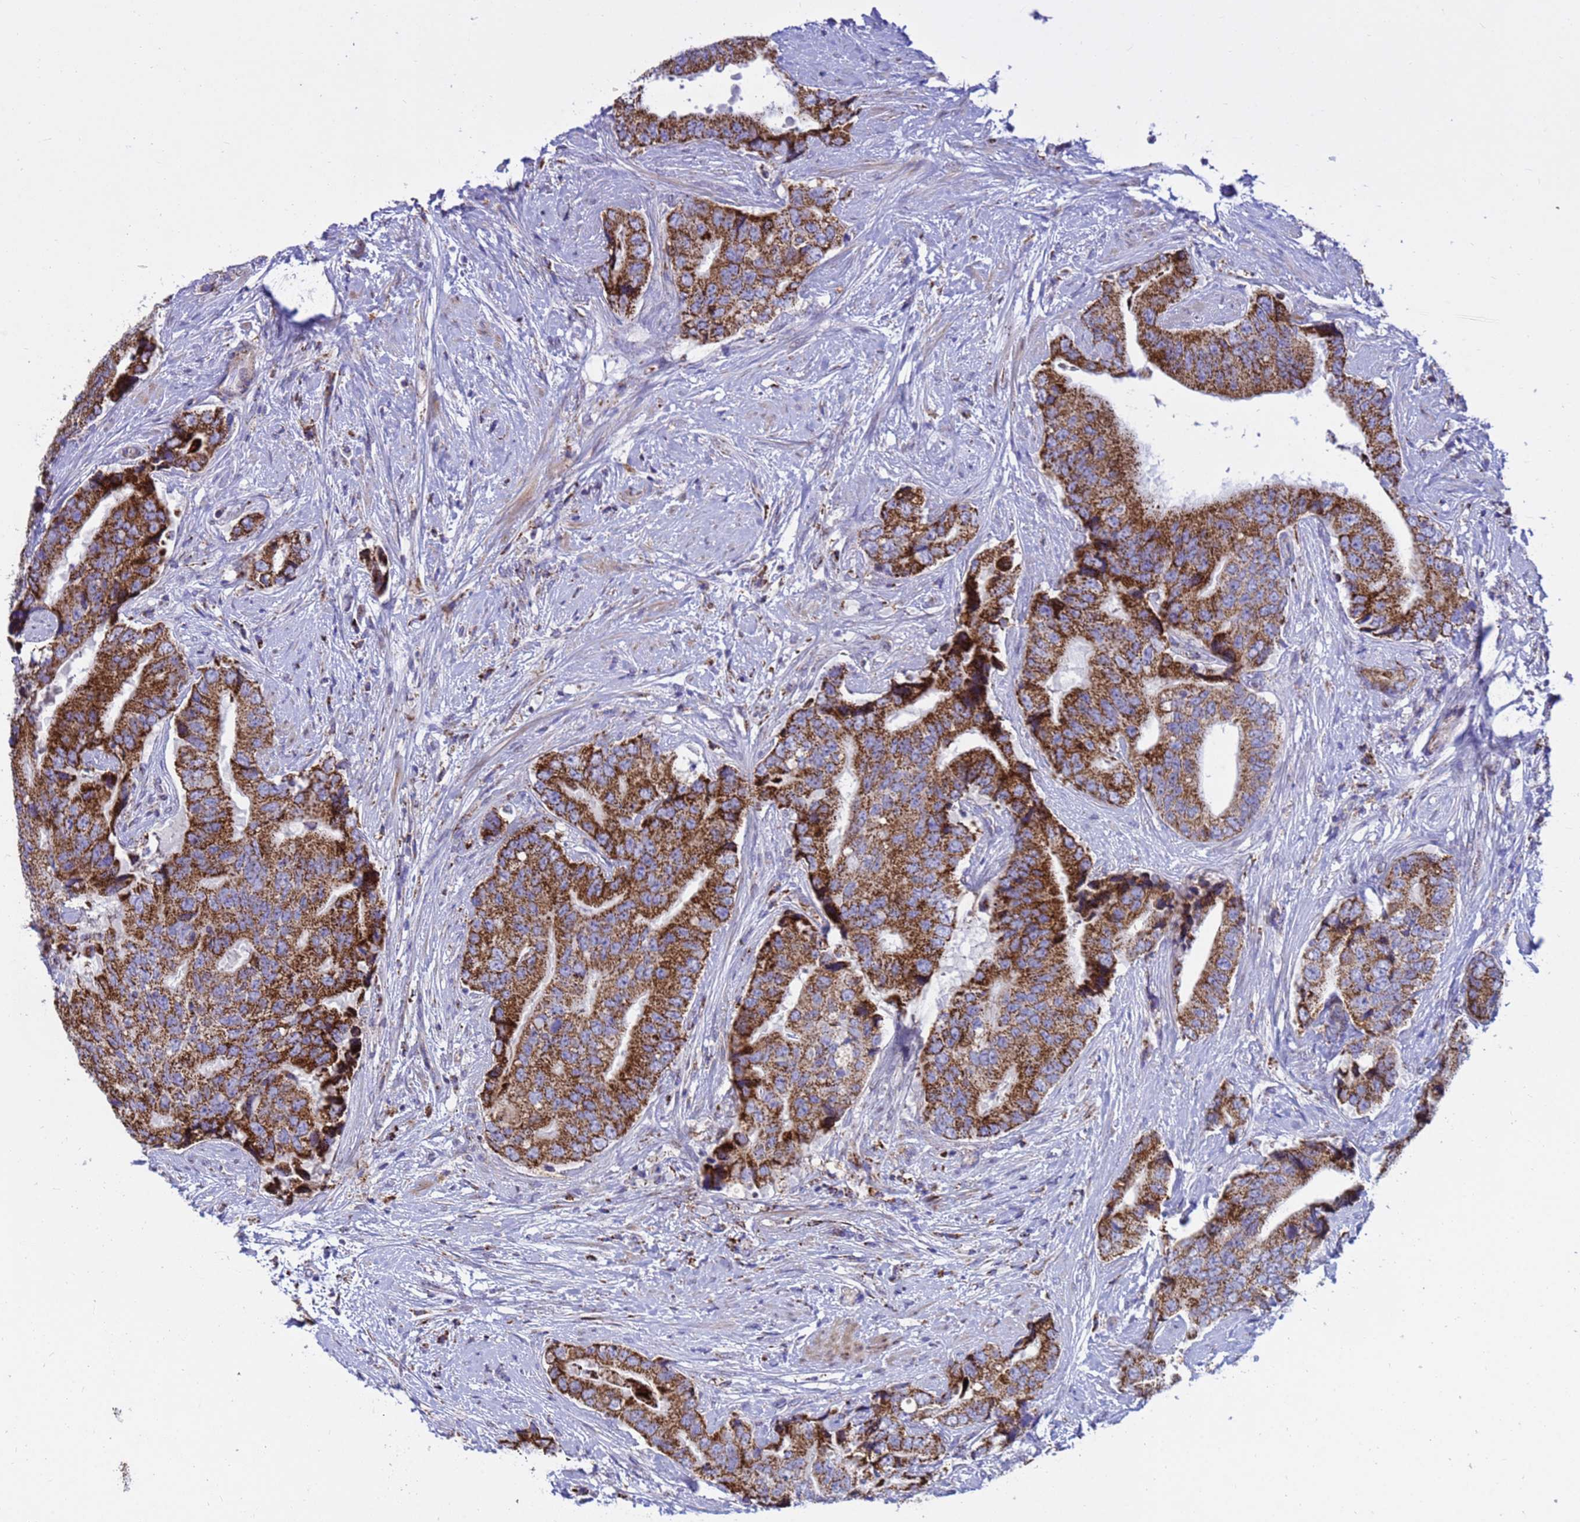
{"staining": {"intensity": "strong", "quantity": ">75%", "location": "cytoplasmic/membranous"}, "tissue": "prostate cancer", "cell_type": "Tumor cells", "image_type": "cancer", "snomed": [{"axis": "morphology", "description": "Adenocarcinoma, High grade"}, {"axis": "topography", "description": "Prostate"}], "caption": "Prostate cancer (adenocarcinoma (high-grade)) stained for a protein (brown) demonstrates strong cytoplasmic/membranous positive positivity in approximately >75% of tumor cells.", "gene": "TUBGCP3", "patient": {"sex": "male", "age": 70}}